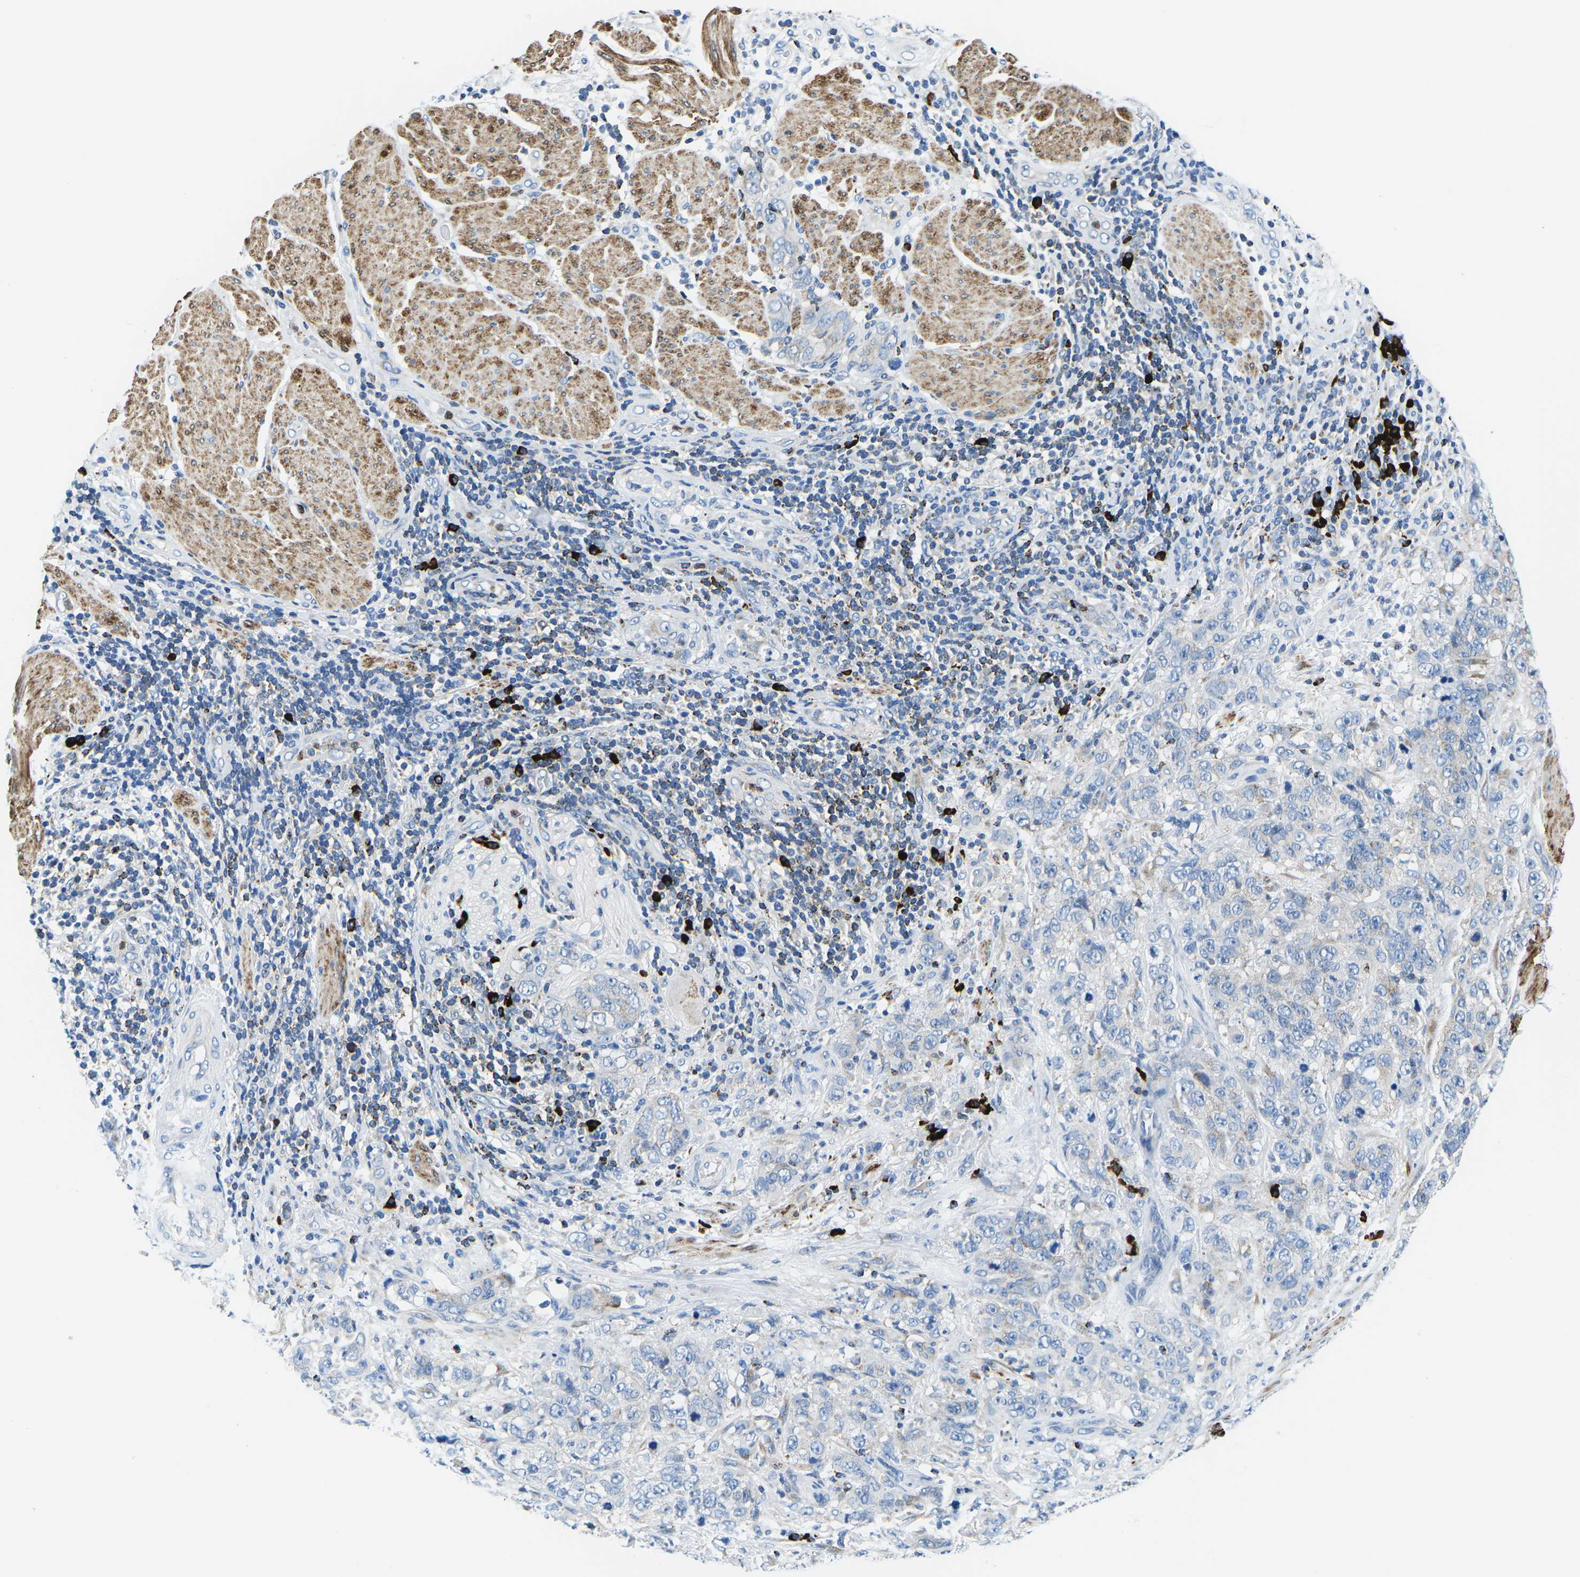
{"staining": {"intensity": "negative", "quantity": "none", "location": "none"}, "tissue": "stomach cancer", "cell_type": "Tumor cells", "image_type": "cancer", "snomed": [{"axis": "morphology", "description": "Adenocarcinoma, NOS"}, {"axis": "topography", "description": "Stomach"}], "caption": "Immunohistochemistry (IHC) of stomach adenocarcinoma displays no staining in tumor cells. (Brightfield microscopy of DAB (3,3'-diaminobenzidine) IHC at high magnification).", "gene": "MC4R", "patient": {"sex": "male", "age": 48}}